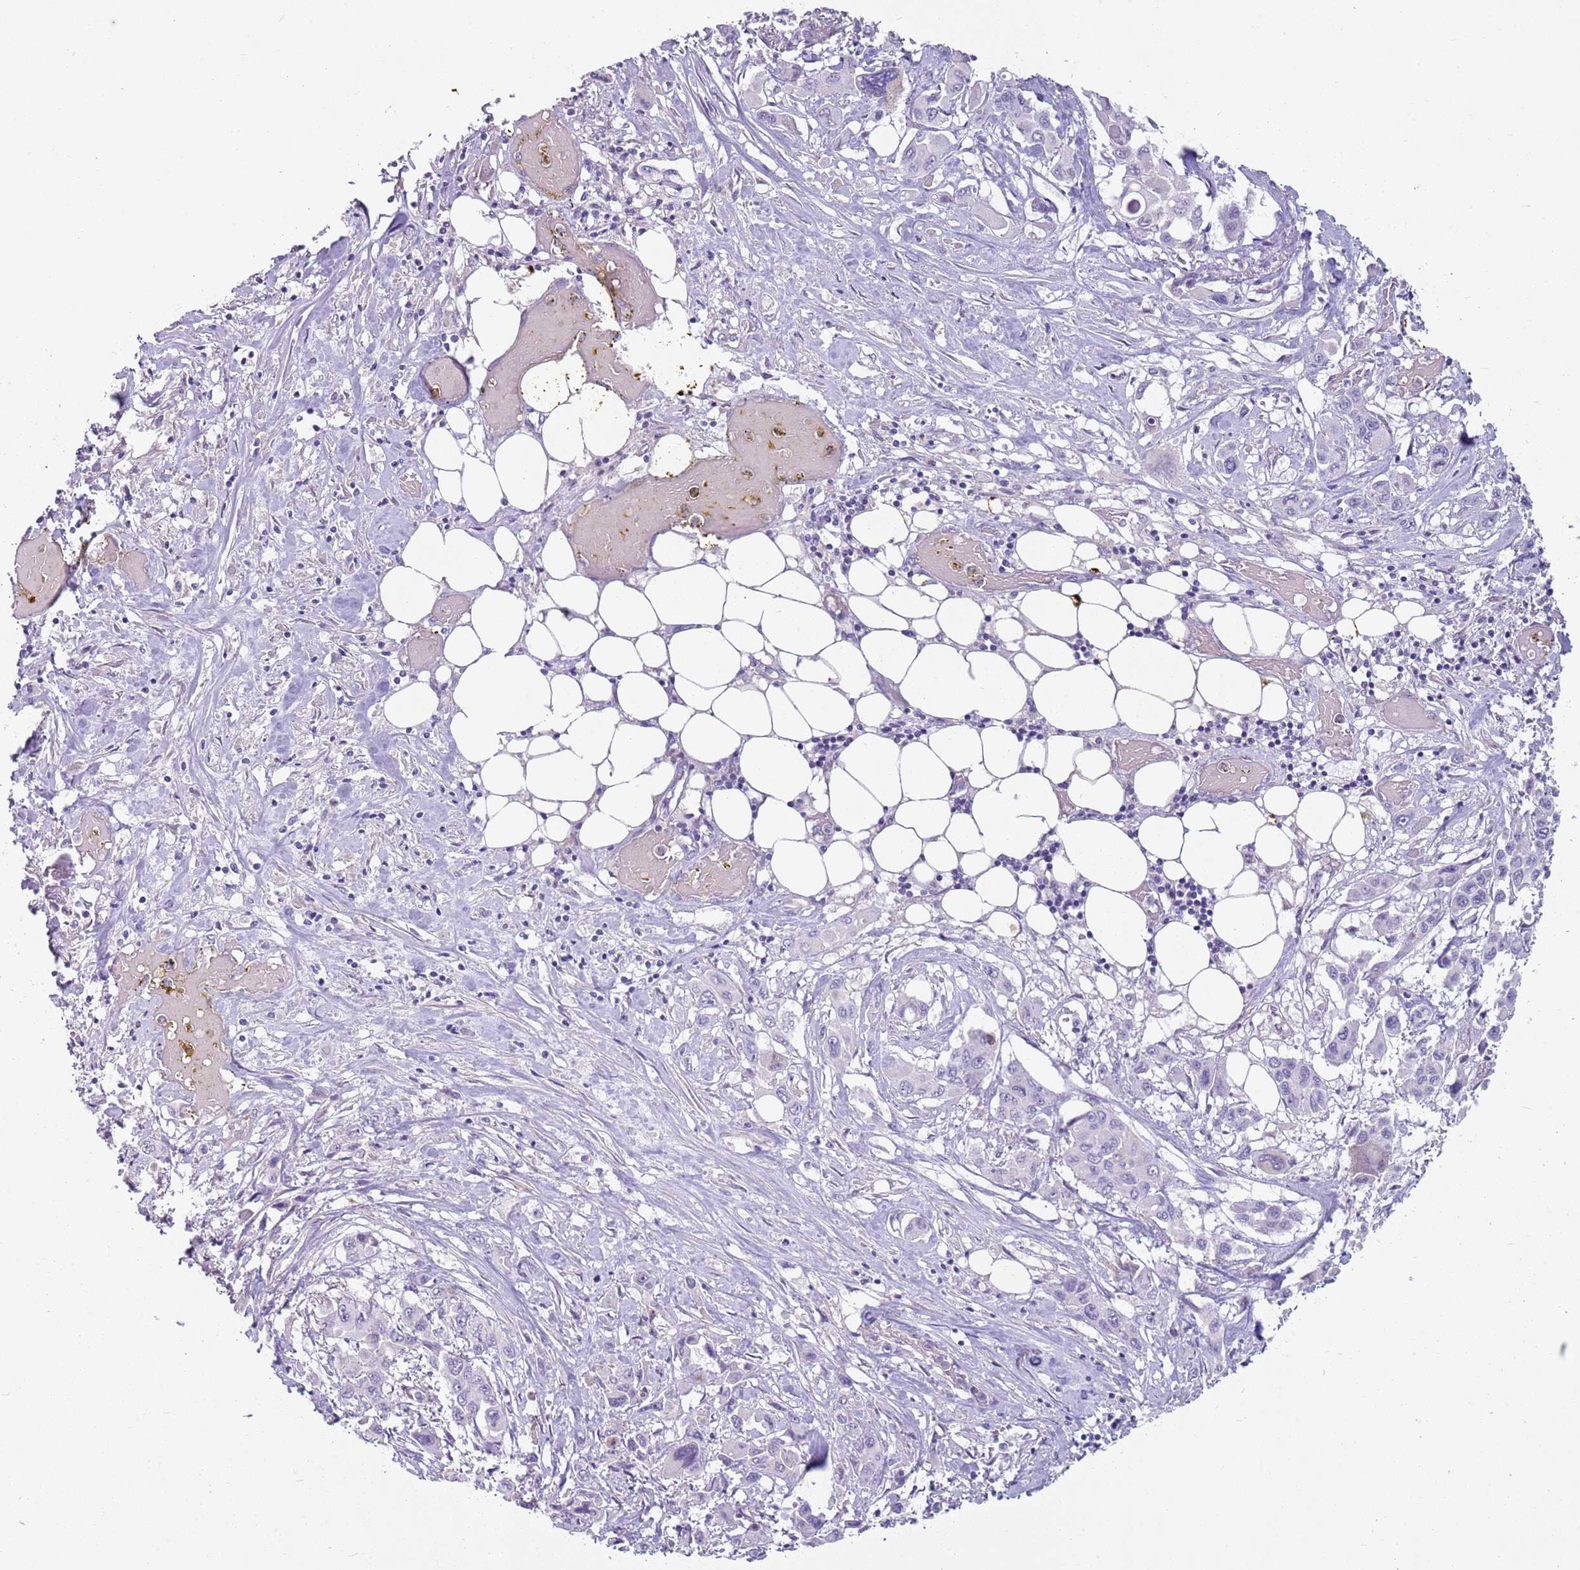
{"staining": {"intensity": "negative", "quantity": "none", "location": "none"}, "tissue": "pancreatic cancer", "cell_type": "Tumor cells", "image_type": "cancer", "snomed": [{"axis": "morphology", "description": "Adenocarcinoma, NOS"}, {"axis": "topography", "description": "Pancreas"}], "caption": "The histopathology image displays no staining of tumor cells in adenocarcinoma (pancreatic).", "gene": "ZNF583", "patient": {"sex": "male", "age": 92}}